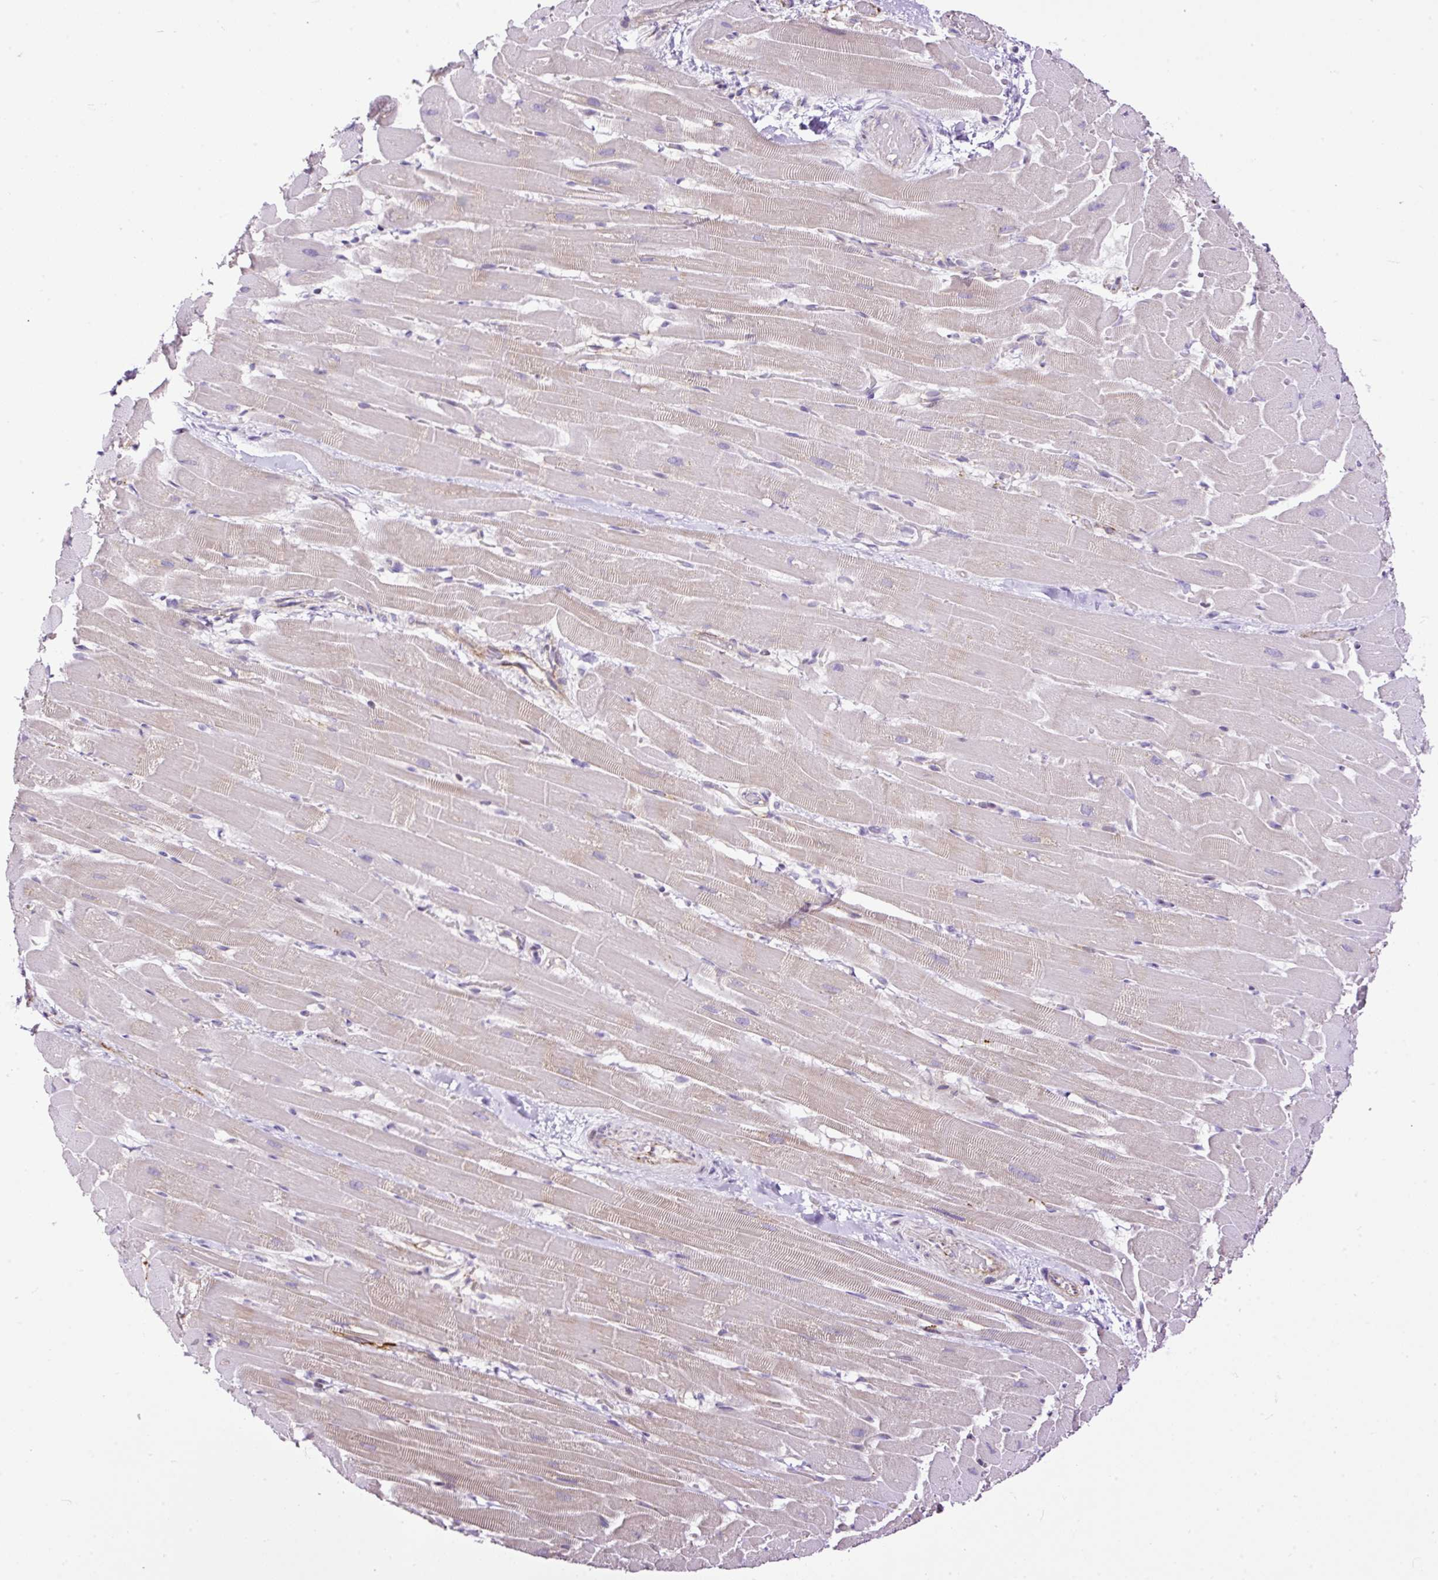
{"staining": {"intensity": "weak", "quantity": "25%-75%", "location": "cytoplasmic/membranous"}, "tissue": "heart muscle", "cell_type": "Cardiomyocytes", "image_type": "normal", "snomed": [{"axis": "morphology", "description": "Normal tissue, NOS"}, {"axis": "topography", "description": "Heart"}], "caption": "Protein expression analysis of normal heart muscle reveals weak cytoplasmic/membranous staining in about 25%-75% of cardiomyocytes.", "gene": "MAGEB16", "patient": {"sex": "male", "age": 37}}